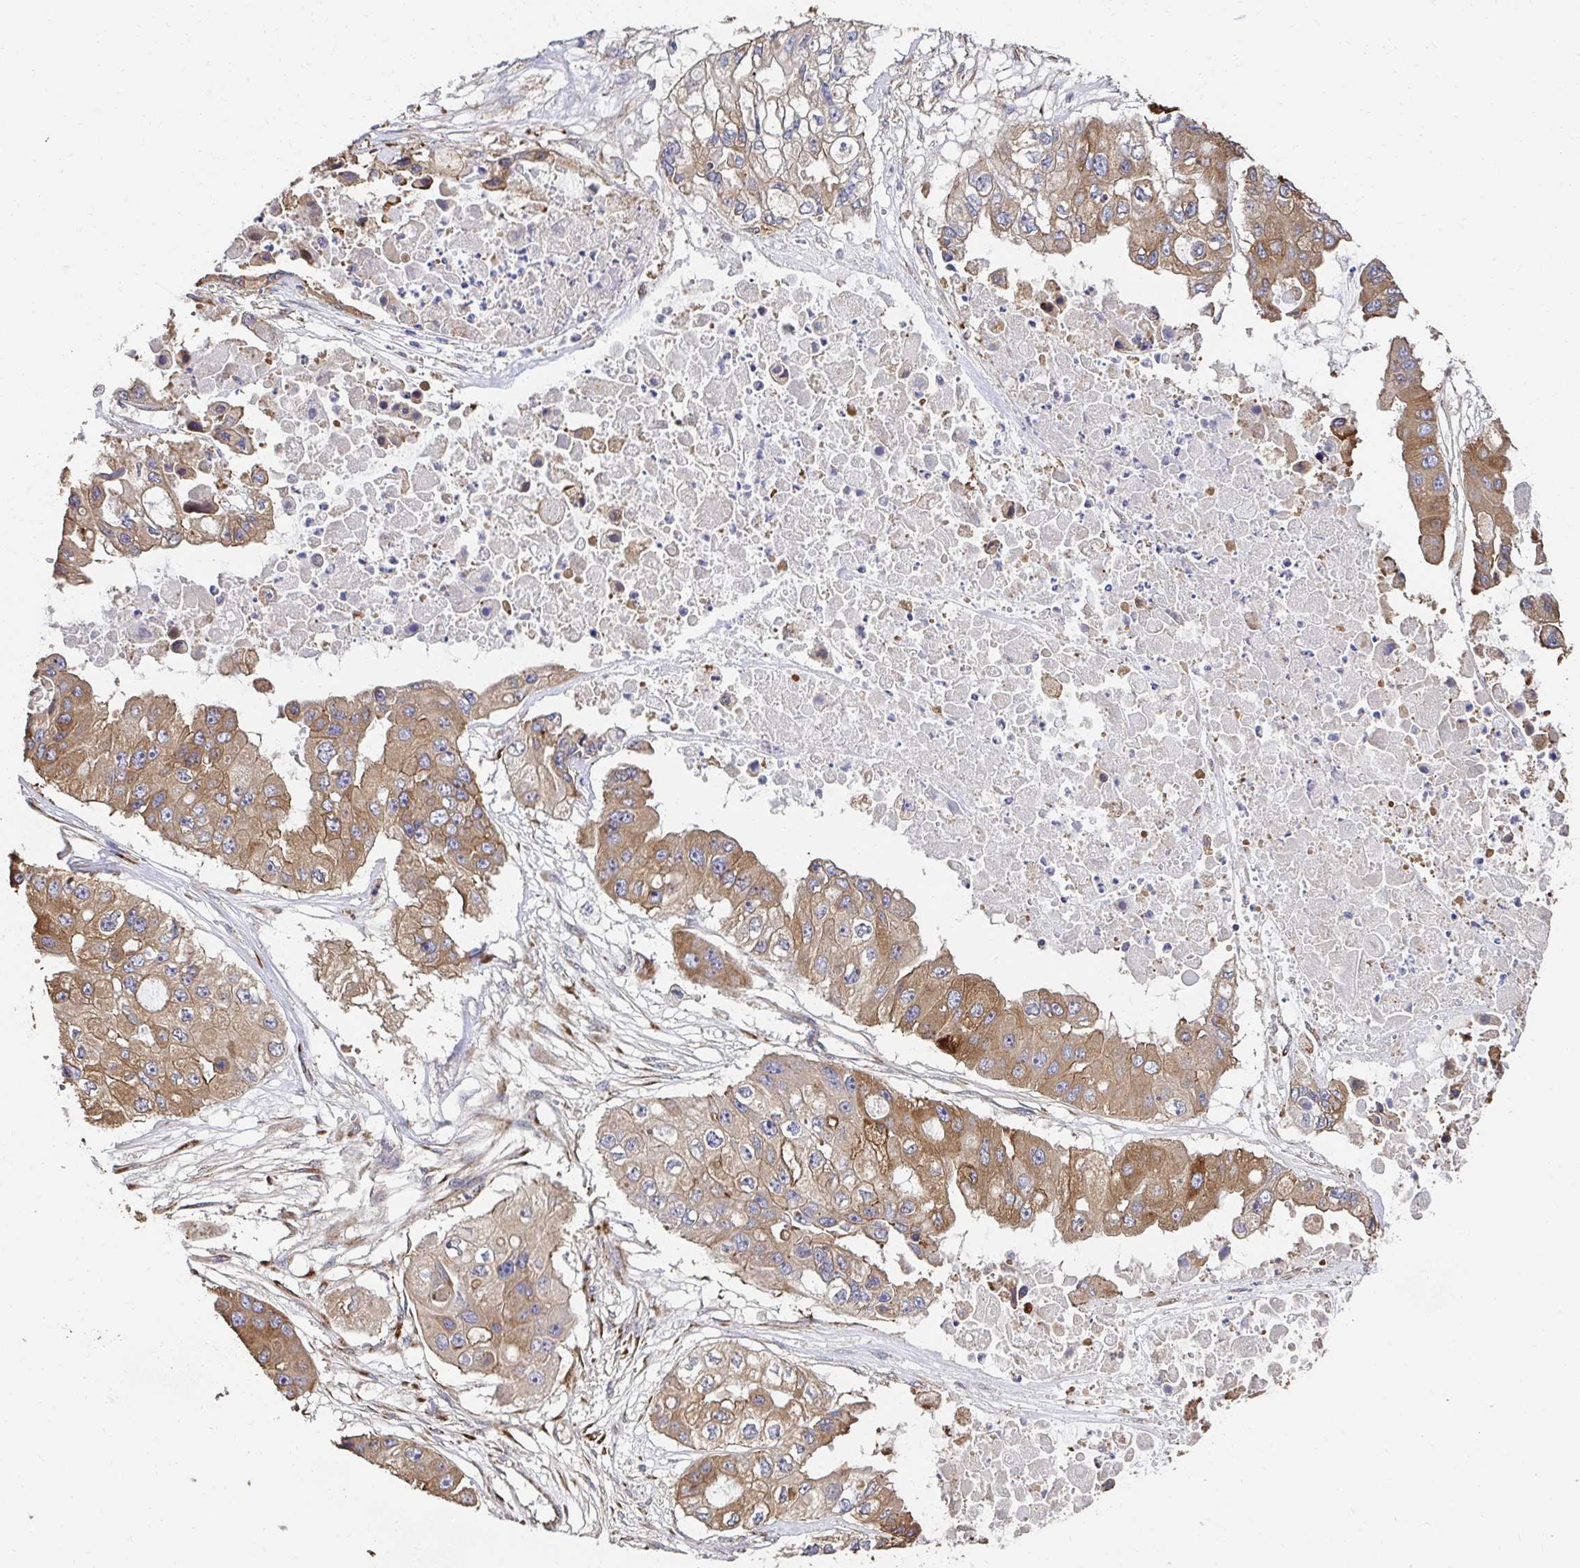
{"staining": {"intensity": "moderate", "quantity": ">75%", "location": "cytoplasmic/membranous"}, "tissue": "ovarian cancer", "cell_type": "Tumor cells", "image_type": "cancer", "snomed": [{"axis": "morphology", "description": "Cystadenocarcinoma, serous, NOS"}, {"axis": "topography", "description": "Ovary"}], "caption": "About >75% of tumor cells in ovarian cancer (serous cystadenocarcinoma) demonstrate moderate cytoplasmic/membranous protein expression as visualized by brown immunohistochemical staining.", "gene": "APBB1", "patient": {"sex": "female", "age": 56}}